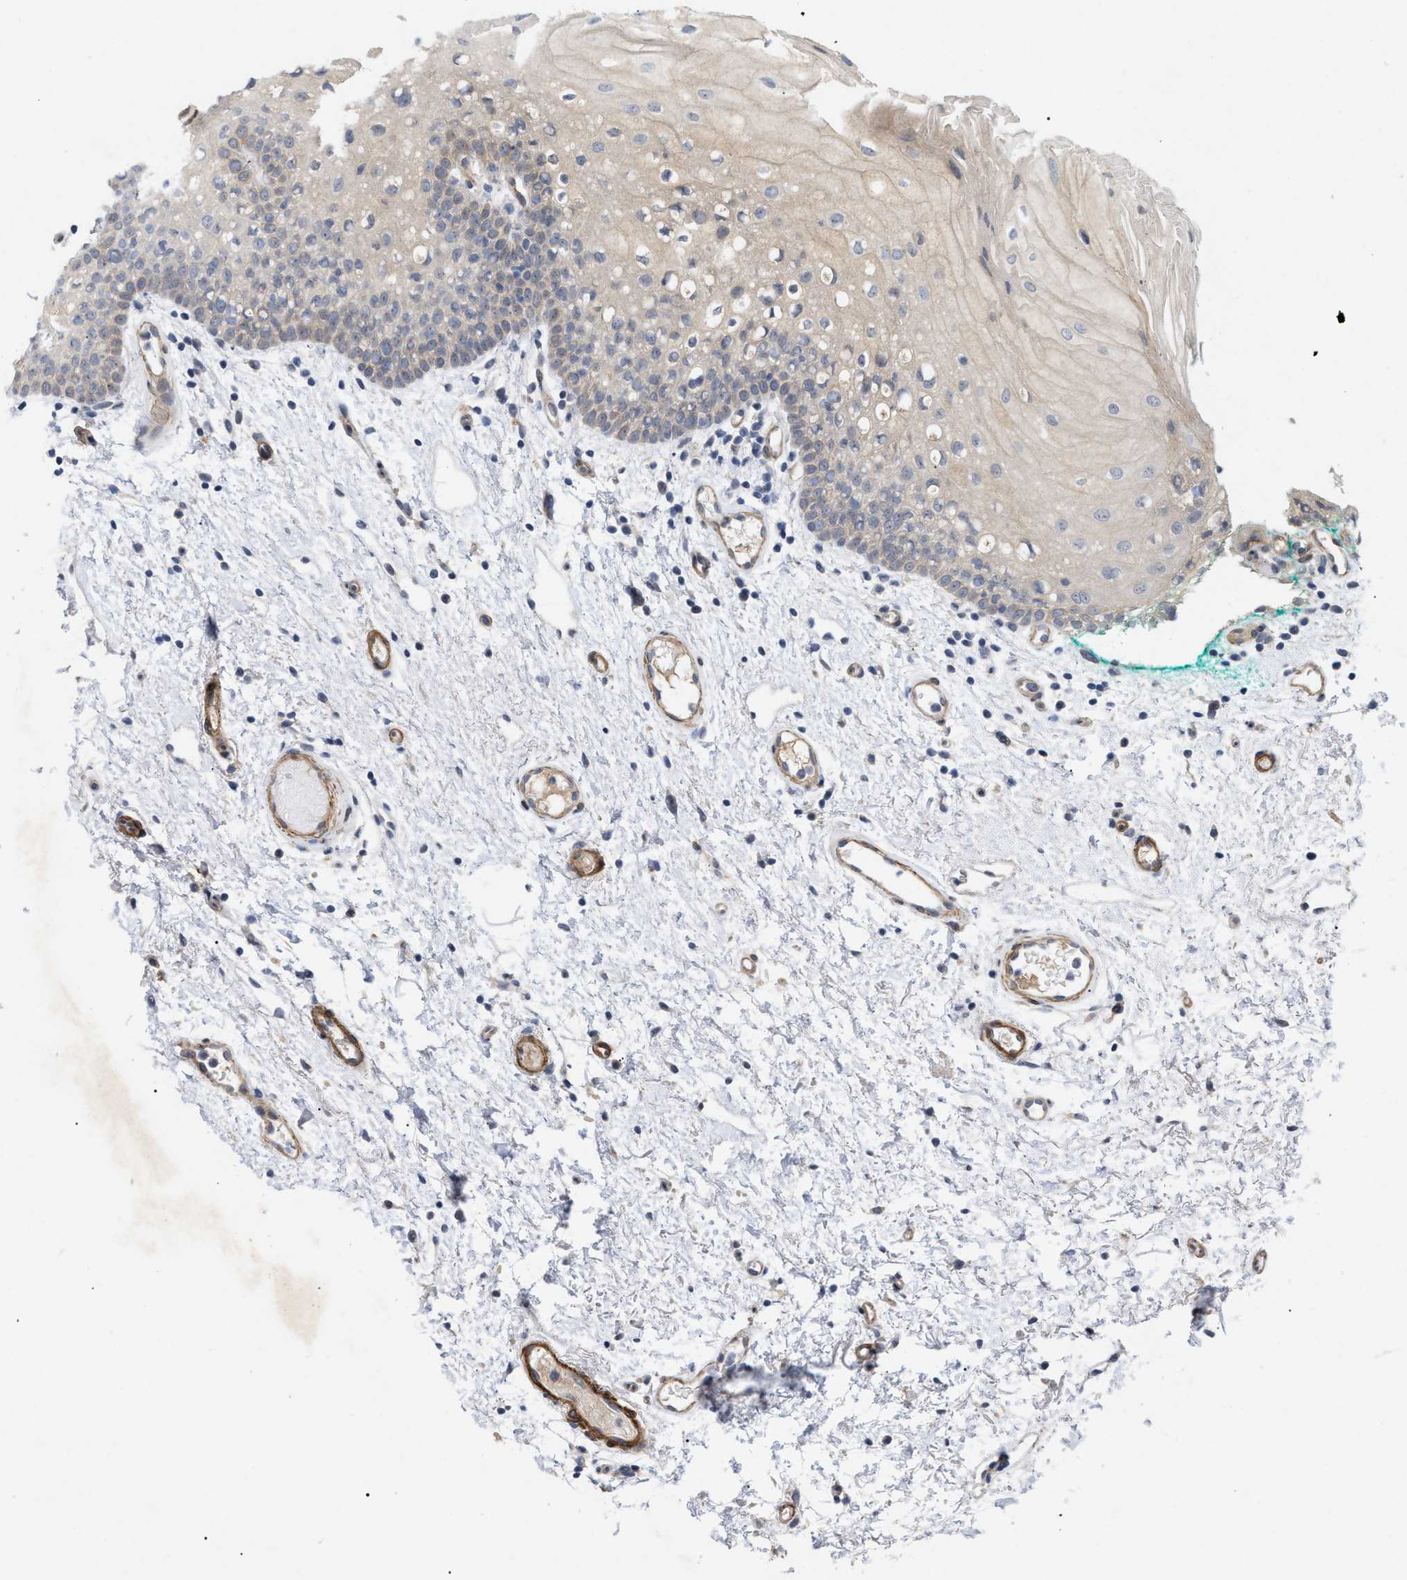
{"staining": {"intensity": "weak", "quantity": "<25%", "location": "cytoplasmic/membranous,nuclear"}, "tissue": "oral mucosa", "cell_type": "Squamous epithelial cells", "image_type": "normal", "snomed": [{"axis": "morphology", "description": "Normal tissue, NOS"}, {"axis": "morphology", "description": "Squamous cell carcinoma, NOS"}, {"axis": "topography", "description": "Oral tissue"}, {"axis": "topography", "description": "Salivary gland"}, {"axis": "topography", "description": "Head-Neck"}], "caption": "IHC image of normal oral mucosa: oral mucosa stained with DAB demonstrates no significant protein positivity in squamous epithelial cells. The staining is performed using DAB (3,3'-diaminobenzidine) brown chromogen with nuclei counter-stained in using hematoxylin.", "gene": "ST6GALNAC6", "patient": {"sex": "female", "age": 62}}